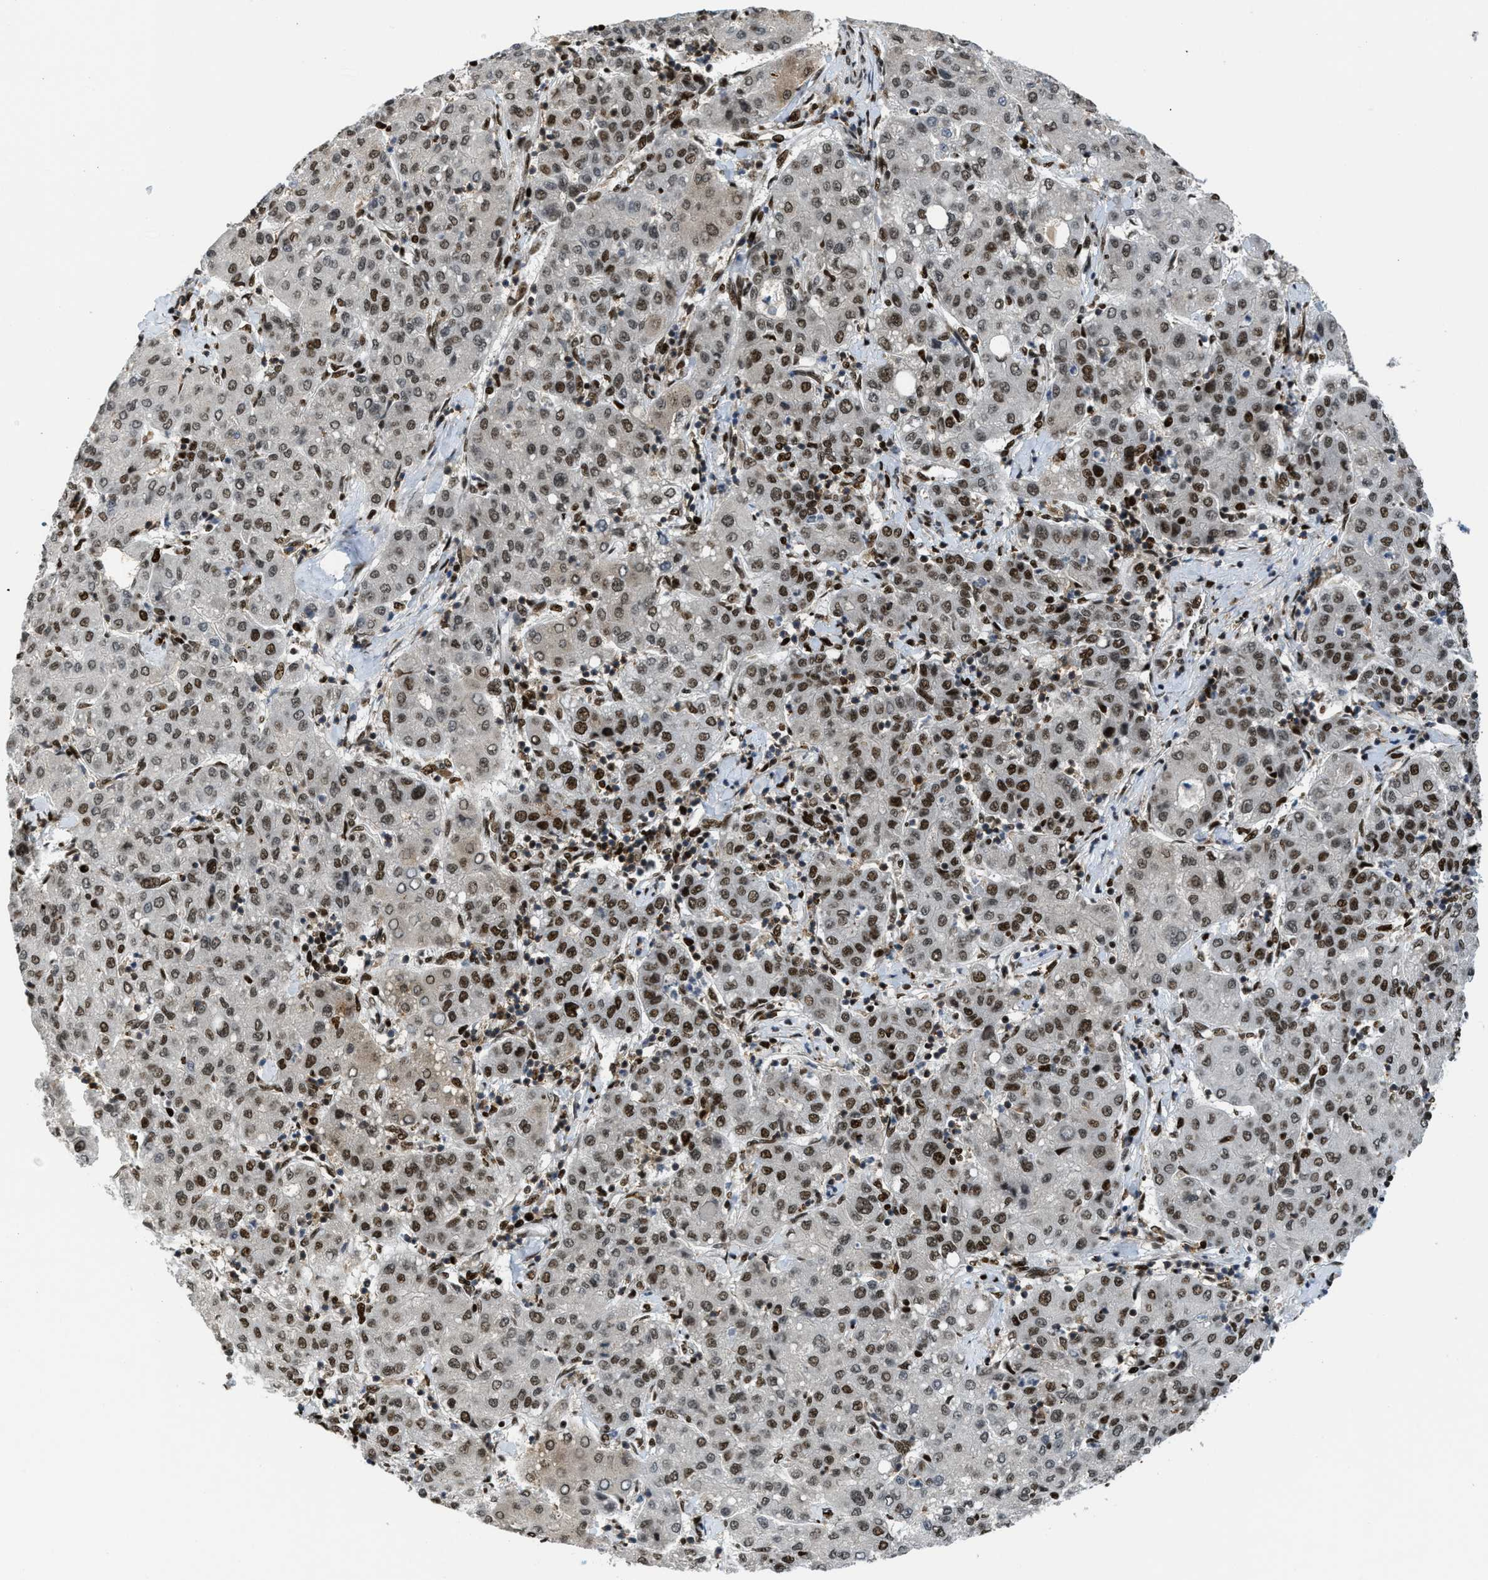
{"staining": {"intensity": "strong", "quantity": ">75%", "location": "nuclear"}, "tissue": "liver cancer", "cell_type": "Tumor cells", "image_type": "cancer", "snomed": [{"axis": "morphology", "description": "Carcinoma, Hepatocellular, NOS"}, {"axis": "topography", "description": "Liver"}], "caption": "Tumor cells reveal high levels of strong nuclear expression in about >75% of cells in human hepatocellular carcinoma (liver).", "gene": "RFX5", "patient": {"sex": "male", "age": 65}}